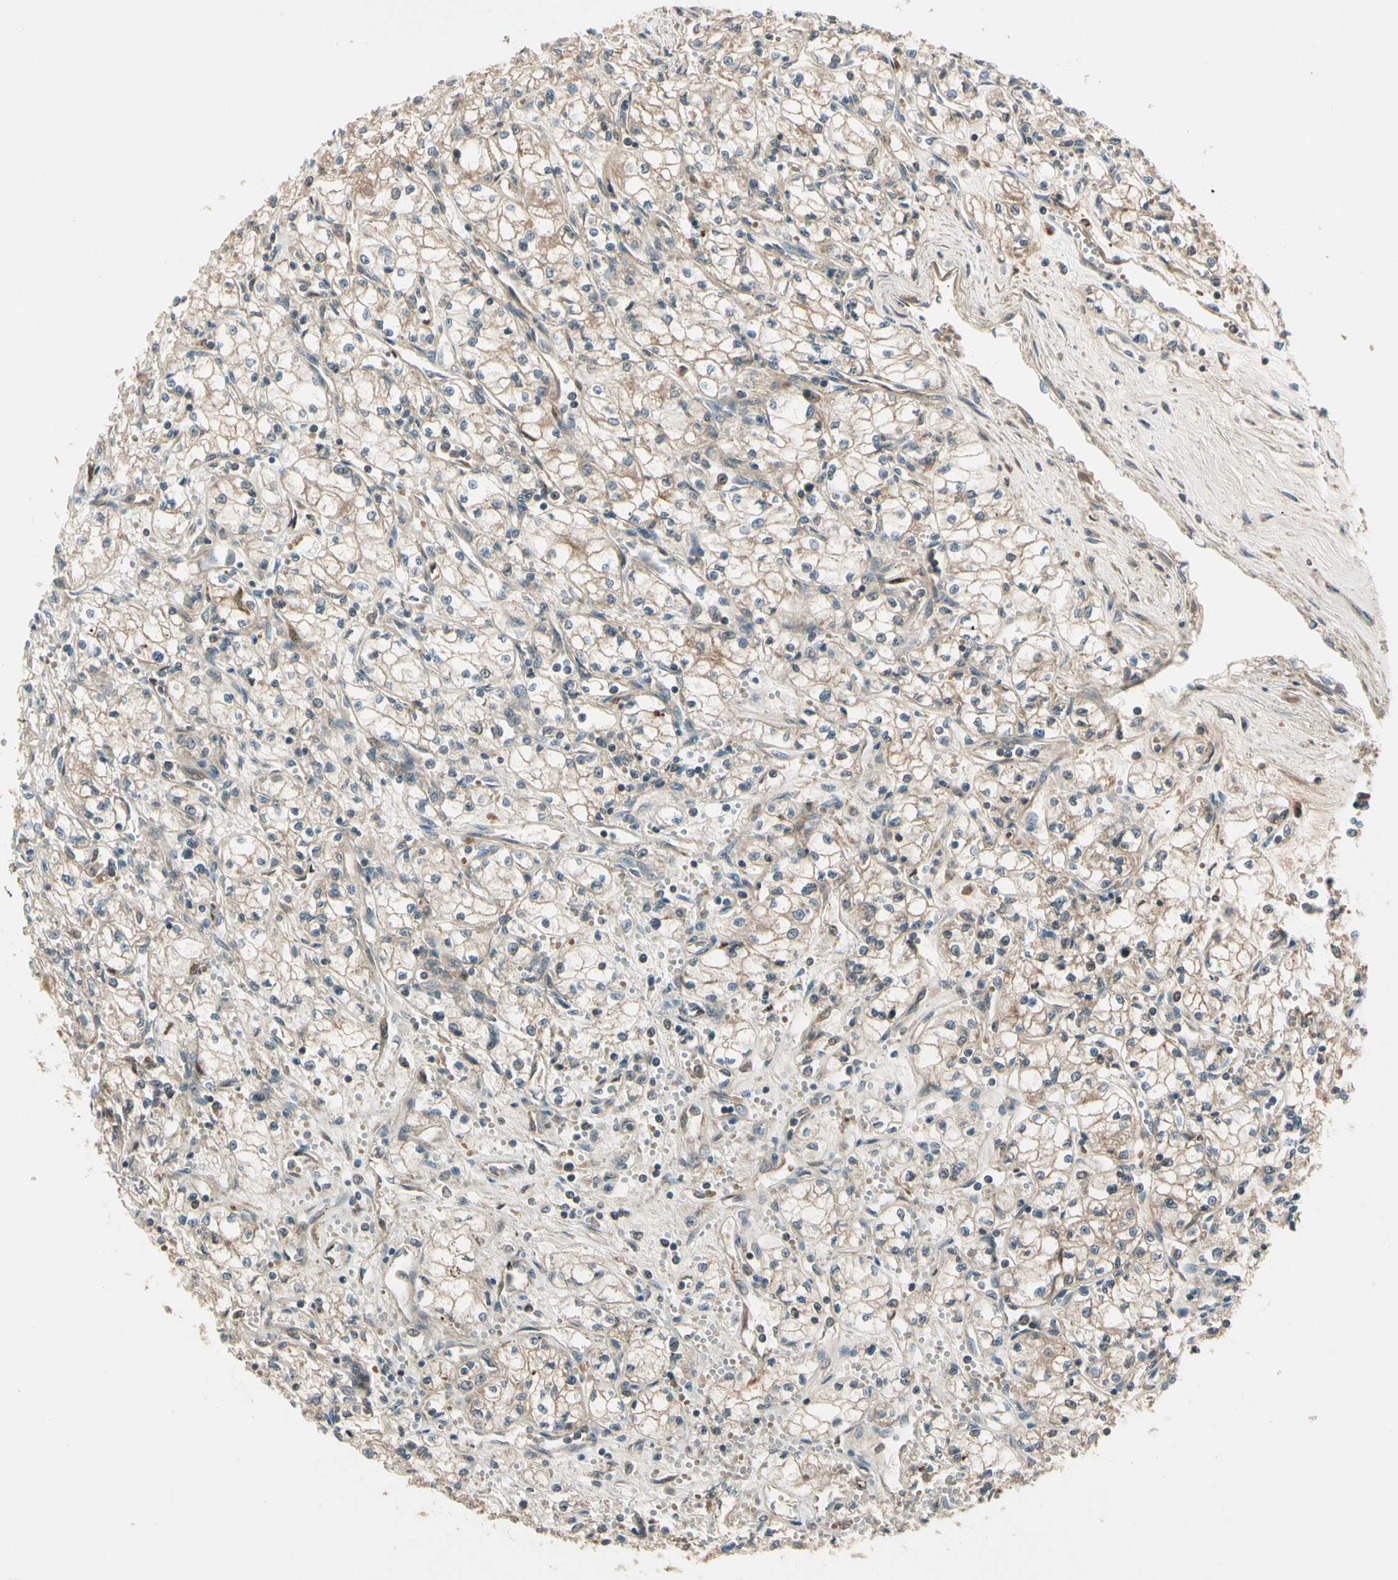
{"staining": {"intensity": "weak", "quantity": ">75%", "location": "cytoplasmic/membranous"}, "tissue": "renal cancer", "cell_type": "Tumor cells", "image_type": "cancer", "snomed": [{"axis": "morphology", "description": "Normal tissue, NOS"}, {"axis": "morphology", "description": "Adenocarcinoma, NOS"}, {"axis": "topography", "description": "Kidney"}], "caption": "The photomicrograph shows immunohistochemical staining of renal adenocarcinoma. There is weak cytoplasmic/membranous expression is present in approximately >75% of tumor cells.", "gene": "ACVR1C", "patient": {"sex": "male", "age": 59}}